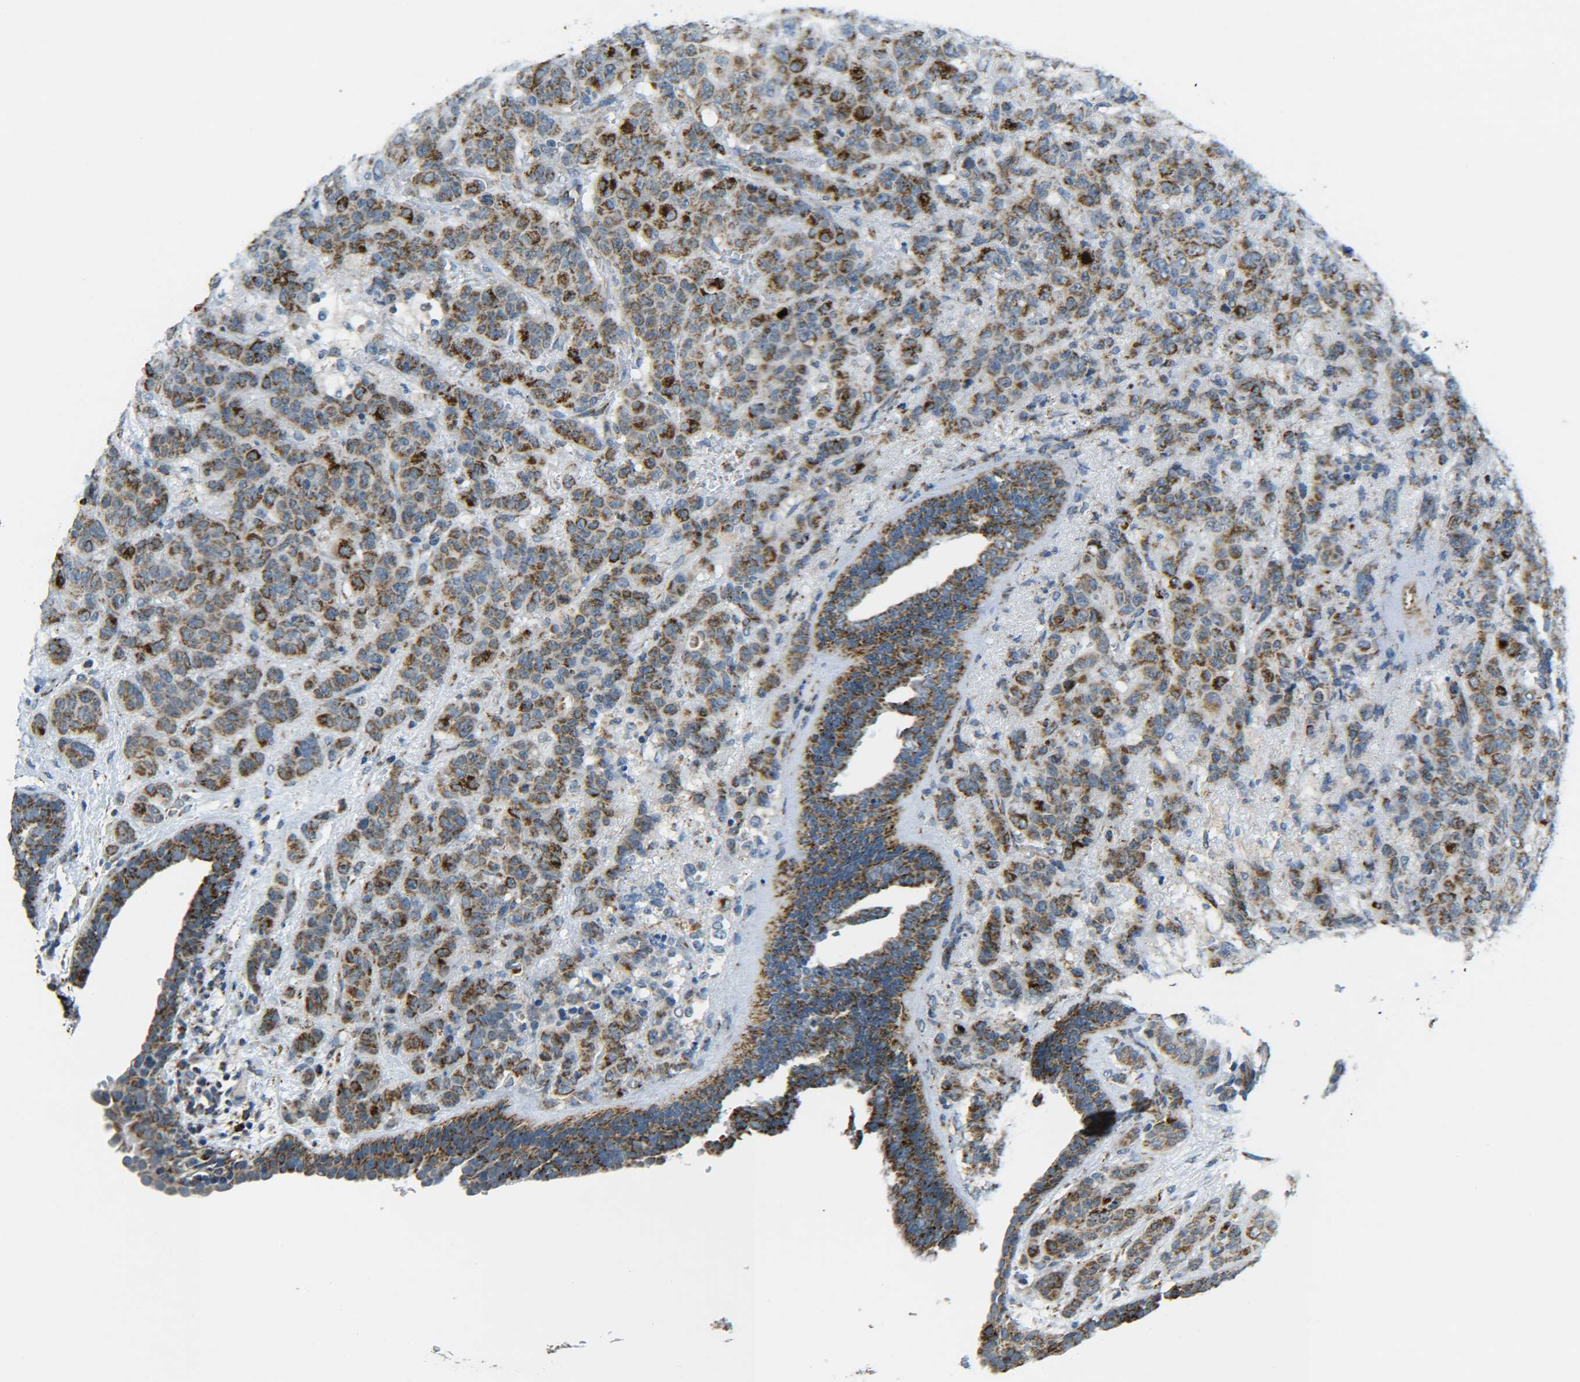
{"staining": {"intensity": "moderate", "quantity": ">75%", "location": "cytoplasmic/membranous"}, "tissue": "breast cancer", "cell_type": "Tumor cells", "image_type": "cancer", "snomed": [{"axis": "morphology", "description": "Duct carcinoma"}, {"axis": "topography", "description": "Breast"}], "caption": "High-magnification brightfield microscopy of invasive ductal carcinoma (breast) stained with DAB (3,3'-diaminobenzidine) (brown) and counterstained with hematoxylin (blue). tumor cells exhibit moderate cytoplasmic/membranous staining is appreciated in about>75% of cells.", "gene": "CYB5R1", "patient": {"sex": "female", "age": 40}}